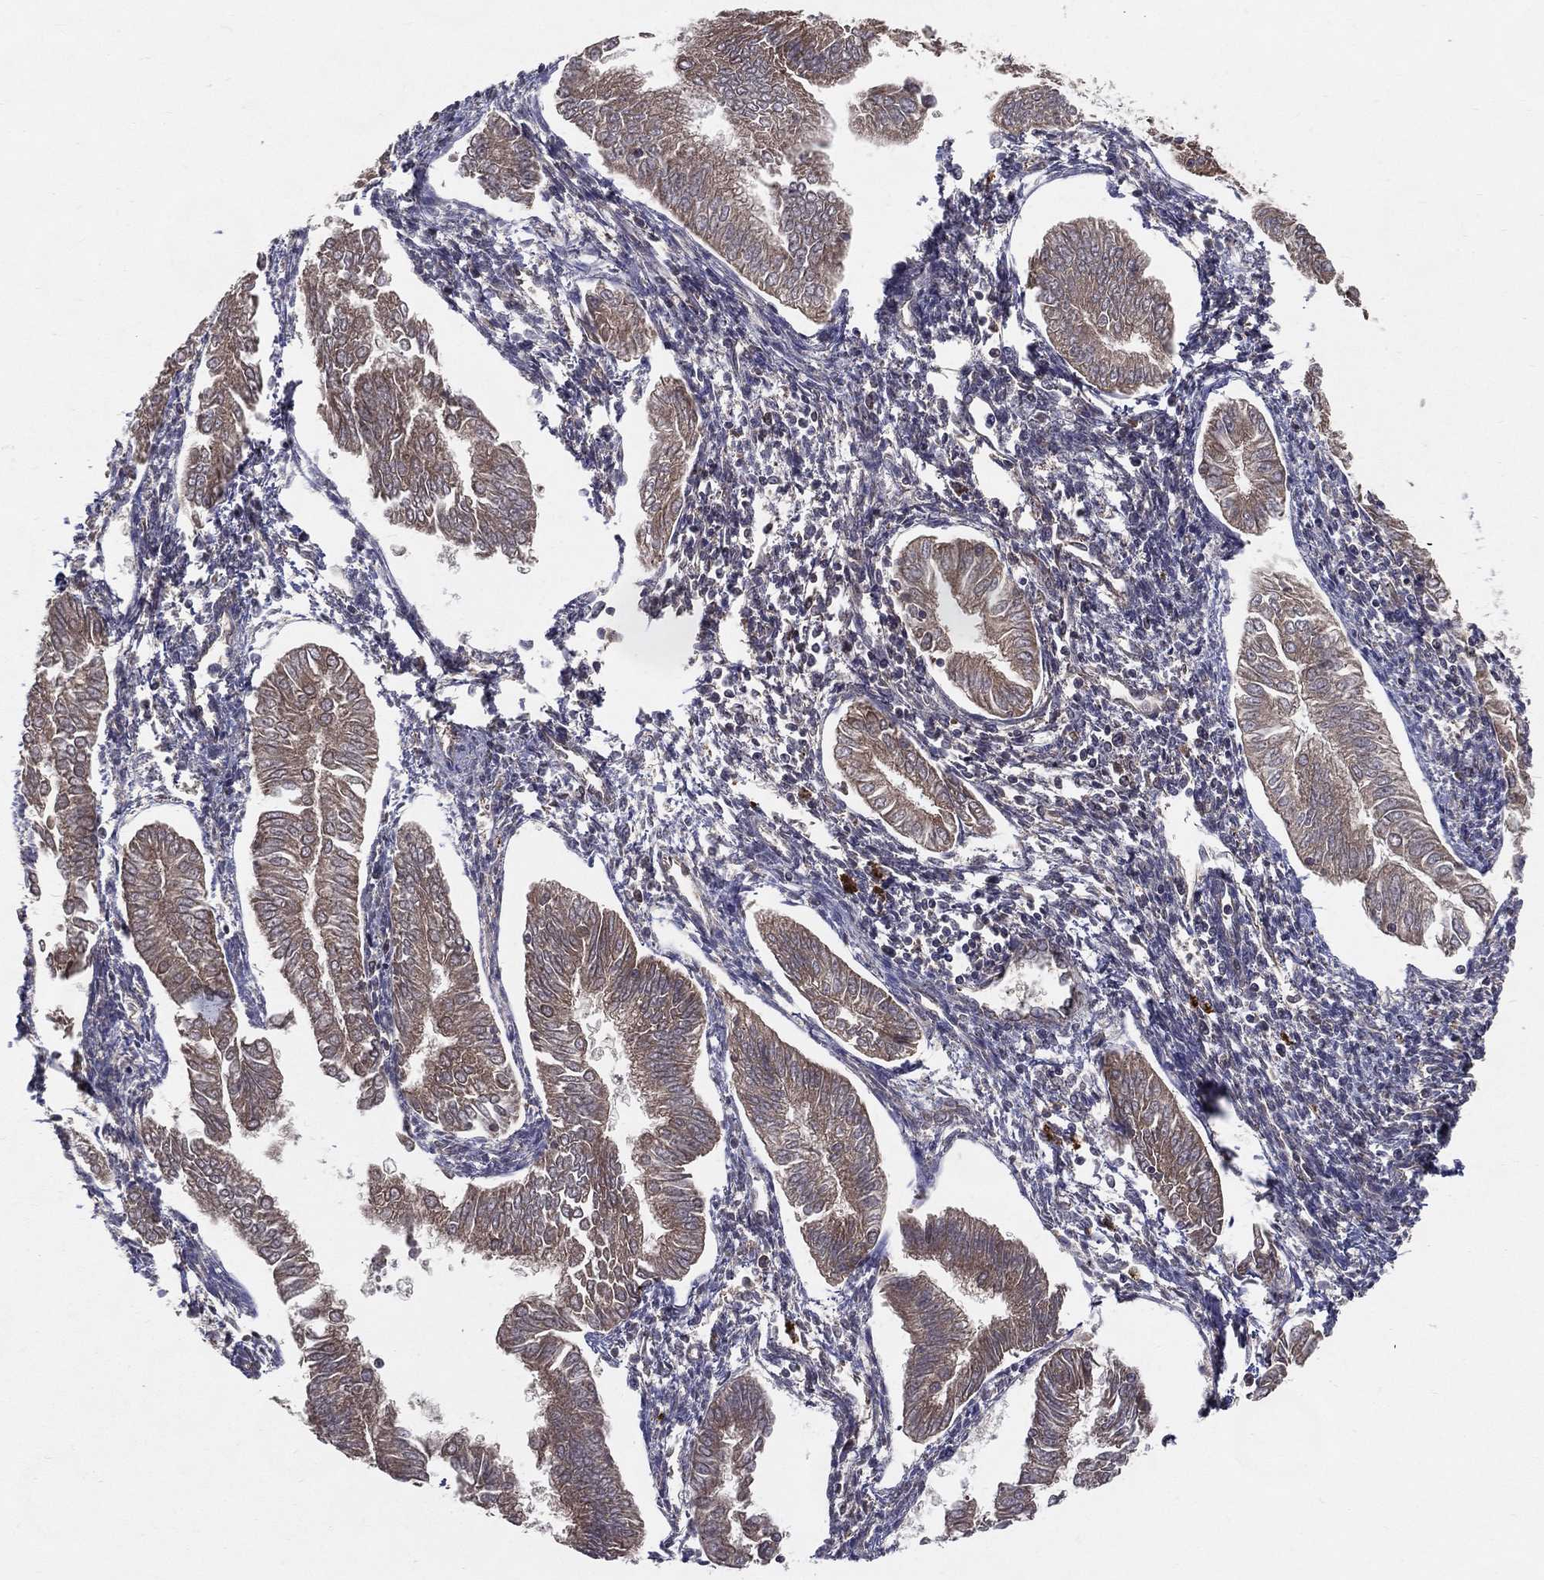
{"staining": {"intensity": "moderate", "quantity": ">75%", "location": "cytoplasmic/membranous"}, "tissue": "endometrial cancer", "cell_type": "Tumor cells", "image_type": "cancer", "snomed": [{"axis": "morphology", "description": "Adenocarcinoma, NOS"}, {"axis": "topography", "description": "Endometrium"}], "caption": "A brown stain shows moderate cytoplasmic/membranous expression of a protein in endometrial adenocarcinoma tumor cells. (Stains: DAB (3,3'-diaminobenzidine) in brown, nuclei in blue, Microscopy: brightfield microscopy at high magnification).", "gene": "MT-ND1", "patient": {"sex": "female", "age": 53}}